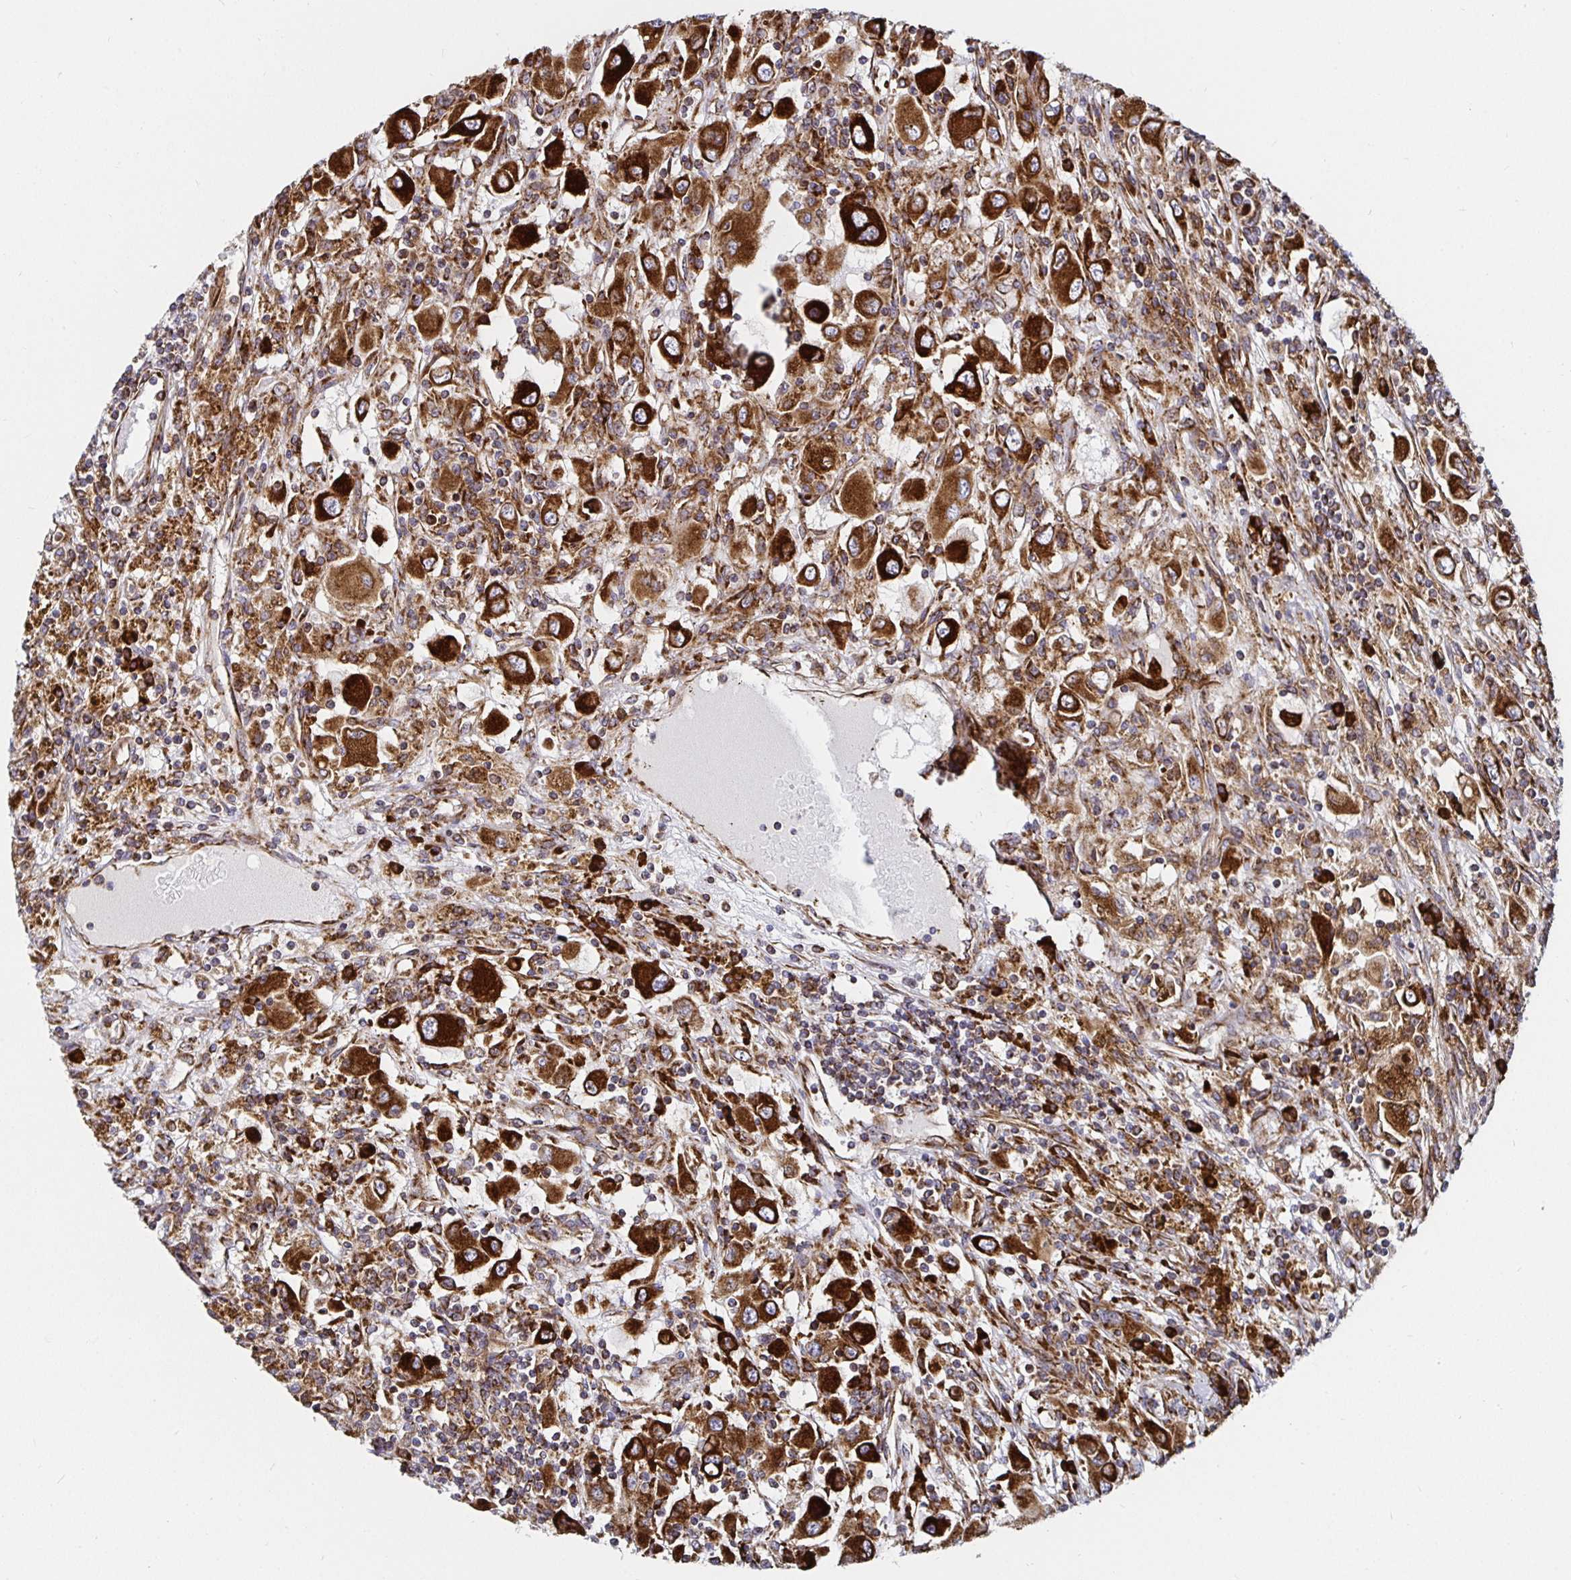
{"staining": {"intensity": "strong", "quantity": ">75%", "location": "cytoplasmic/membranous"}, "tissue": "renal cancer", "cell_type": "Tumor cells", "image_type": "cancer", "snomed": [{"axis": "morphology", "description": "Adenocarcinoma, NOS"}, {"axis": "topography", "description": "Kidney"}], "caption": "IHC (DAB) staining of renal adenocarcinoma exhibits strong cytoplasmic/membranous protein staining in about >75% of tumor cells.", "gene": "SMYD3", "patient": {"sex": "female", "age": 67}}